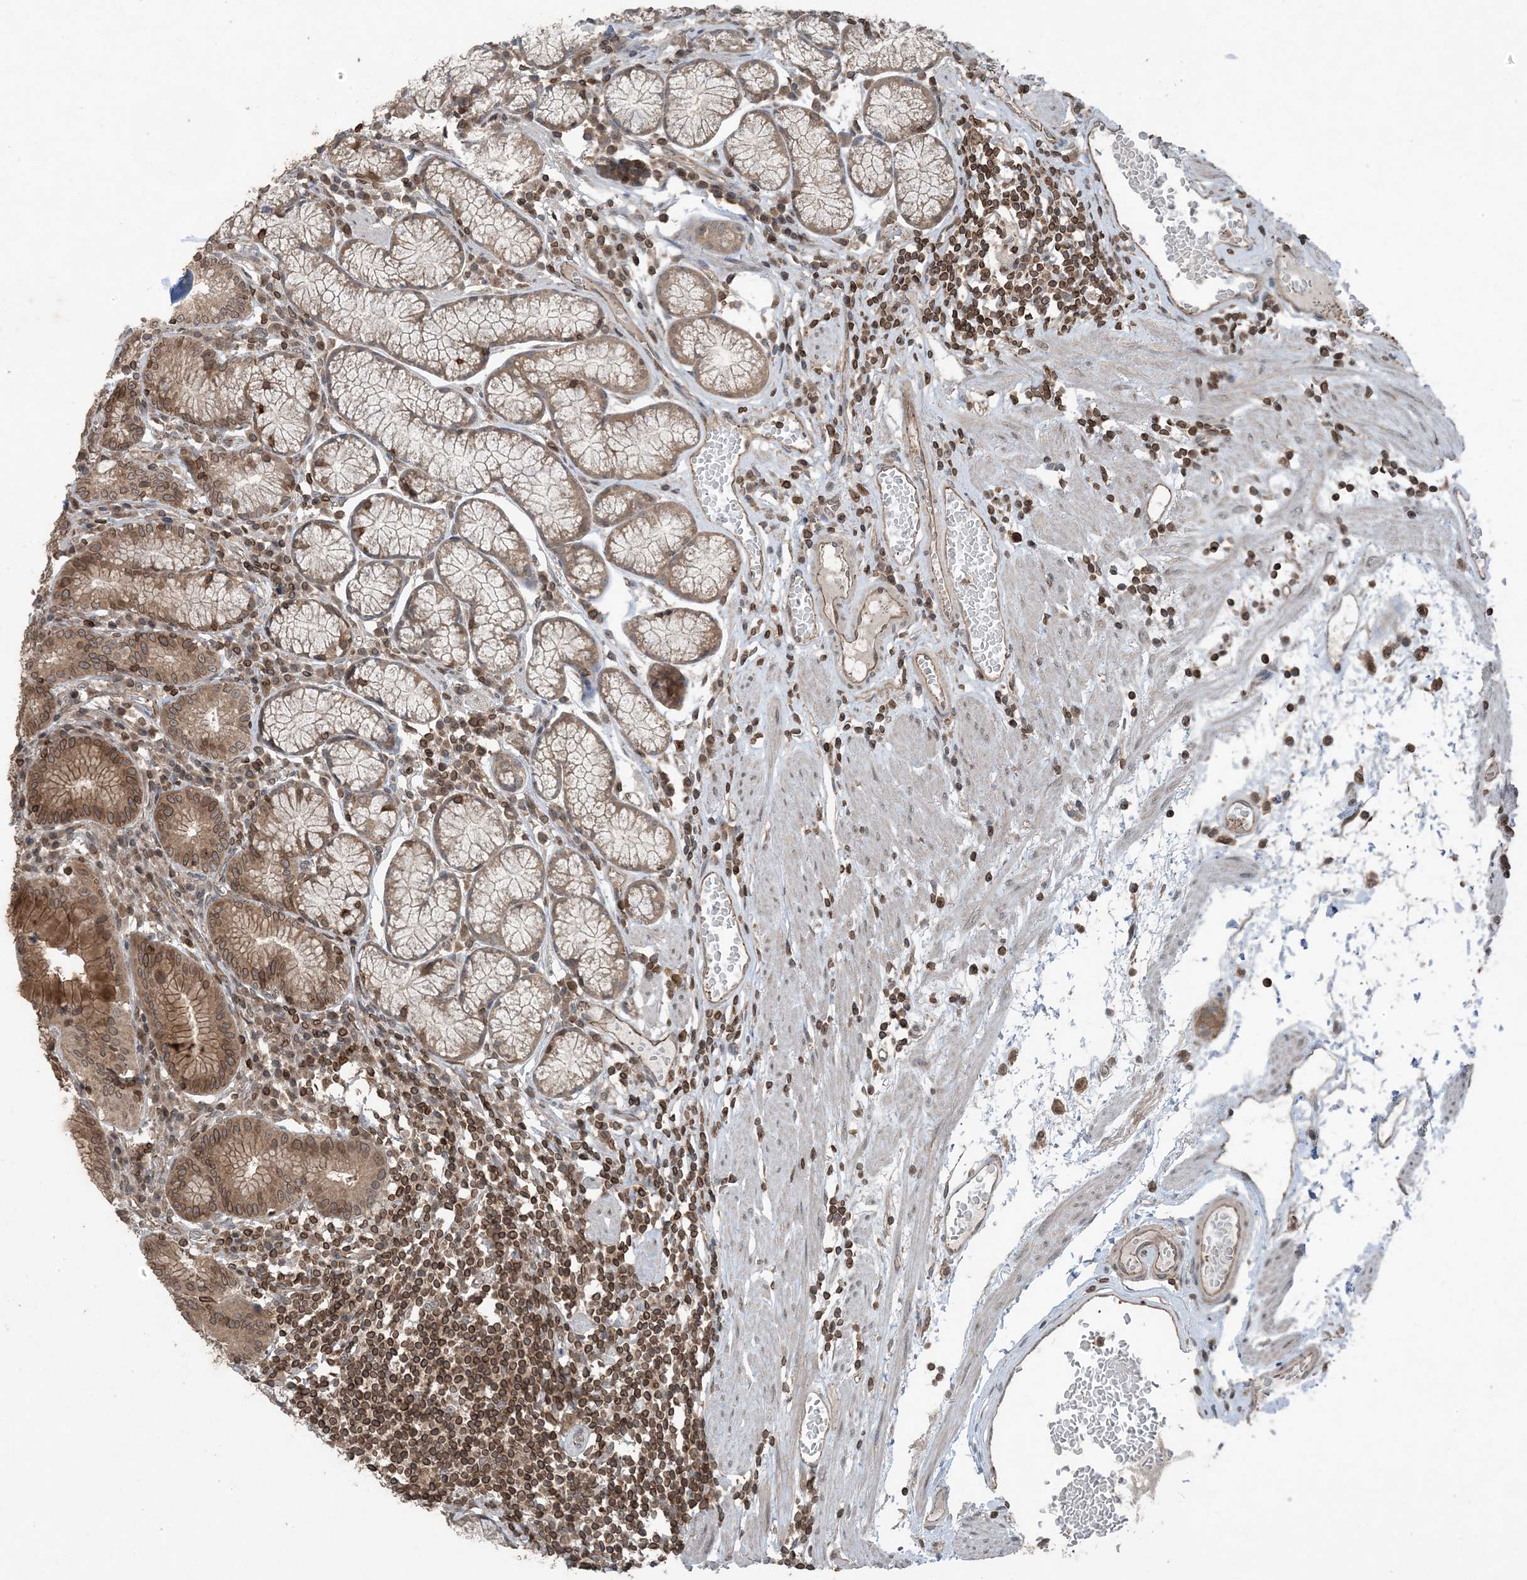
{"staining": {"intensity": "moderate", "quantity": "25%-75%", "location": "cytoplasmic/membranous,nuclear"}, "tissue": "stomach", "cell_type": "Glandular cells", "image_type": "normal", "snomed": [{"axis": "morphology", "description": "Normal tissue, NOS"}, {"axis": "topography", "description": "Stomach"}], "caption": "An immunohistochemistry image of unremarkable tissue is shown. Protein staining in brown highlights moderate cytoplasmic/membranous,nuclear positivity in stomach within glandular cells. The staining is performed using DAB (3,3'-diaminobenzidine) brown chromogen to label protein expression. The nuclei are counter-stained blue using hematoxylin.", "gene": "ZFAND2B", "patient": {"sex": "male", "age": 55}}